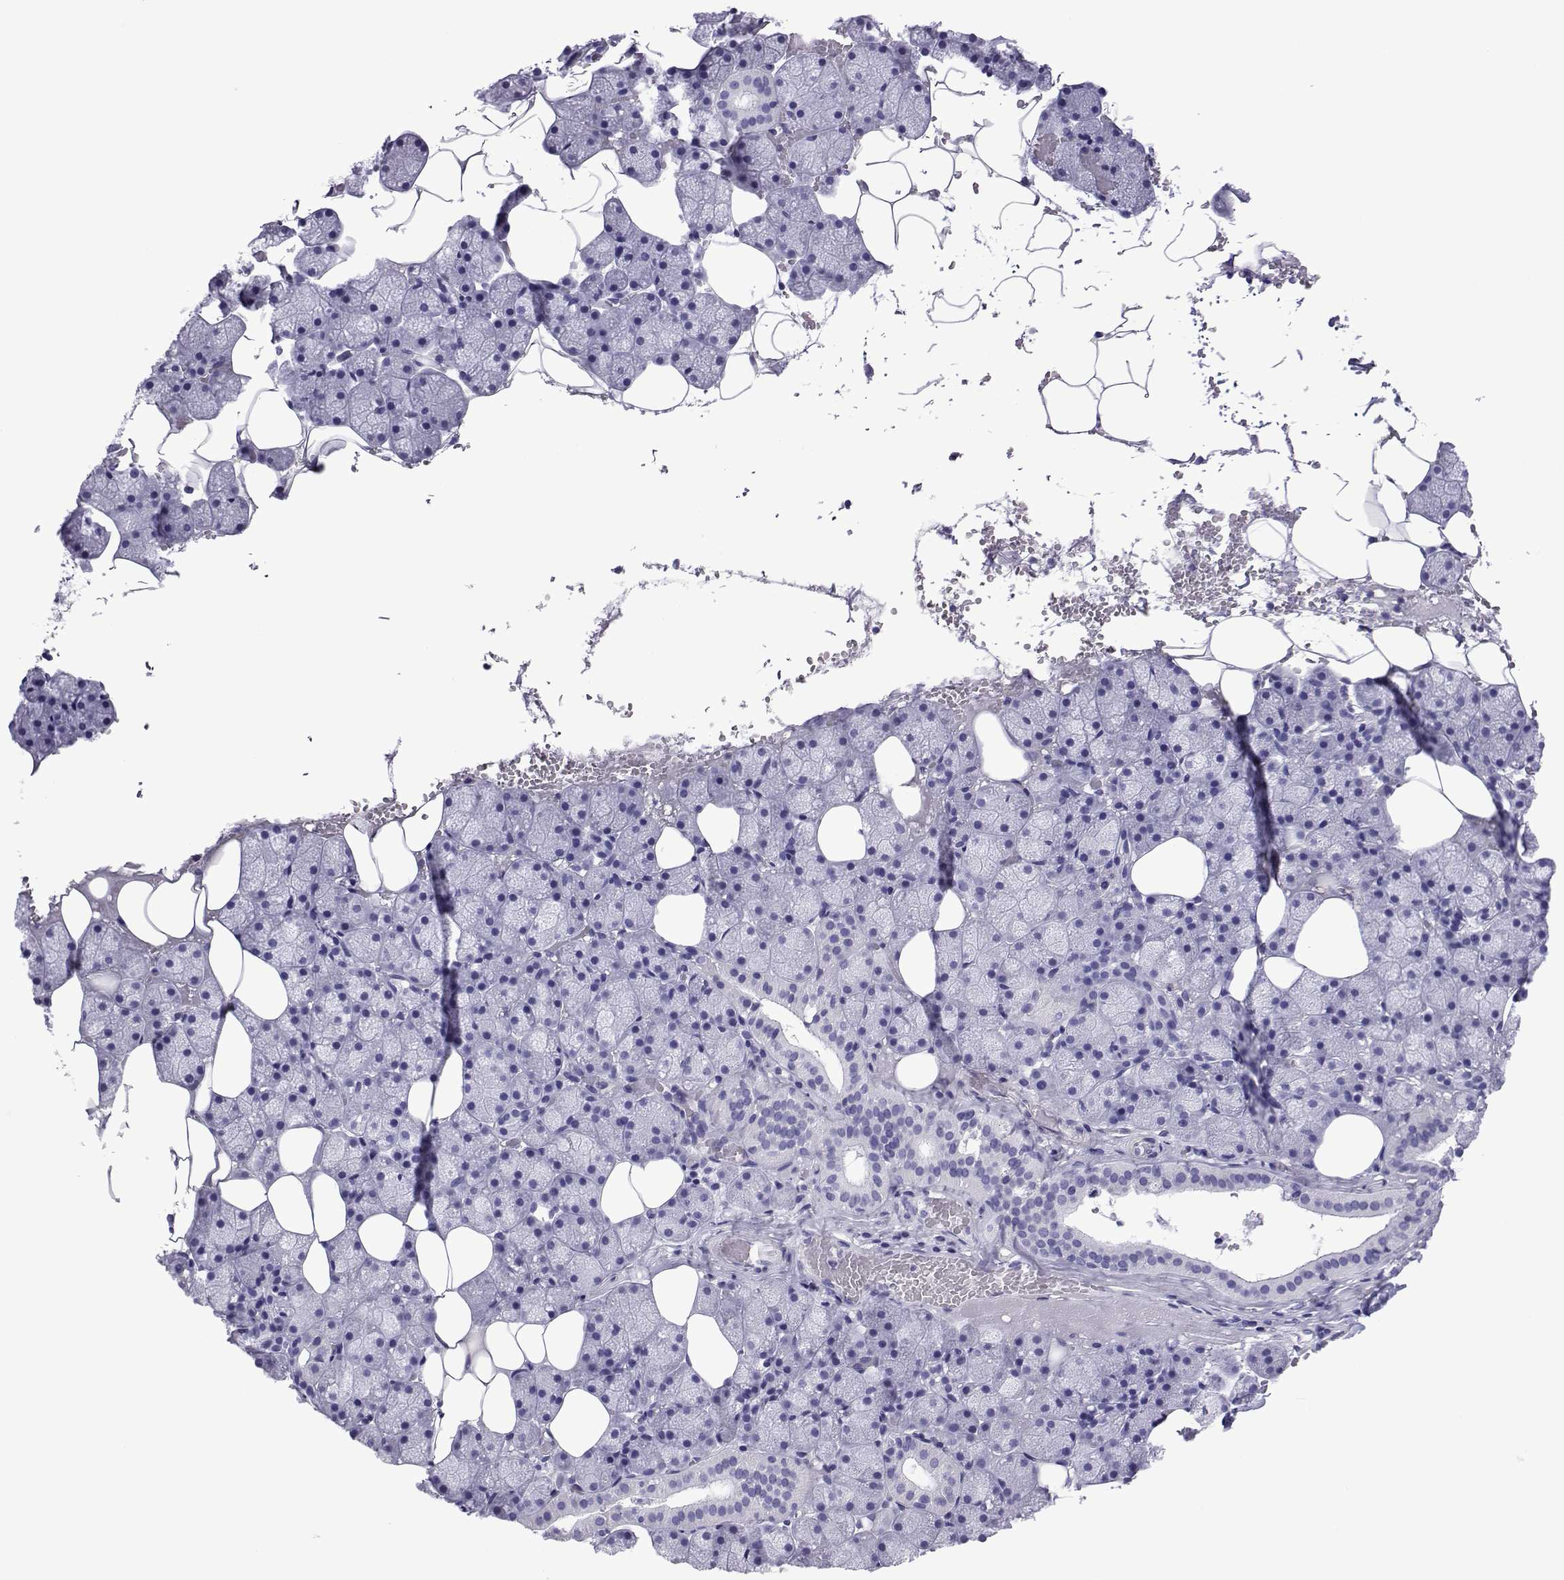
{"staining": {"intensity": "negative", "quantity": "none", "location": "none"}, "tissue": "salivary gland", "cell_type": "Glandular cells", "image_type": "normal", "snomed": [{"axis": "morphology", "description": "Normal tissue, NOS"}, {"axis": "topography", "description": "Salivary gland"}], "caption": "This is a image of immunohistochemistry (IHC) staining of benign salivary gland, which shows no staining in glandular cells.", "gene": "SPANXA1", "patient": {"sex": "male", "age": 38}}